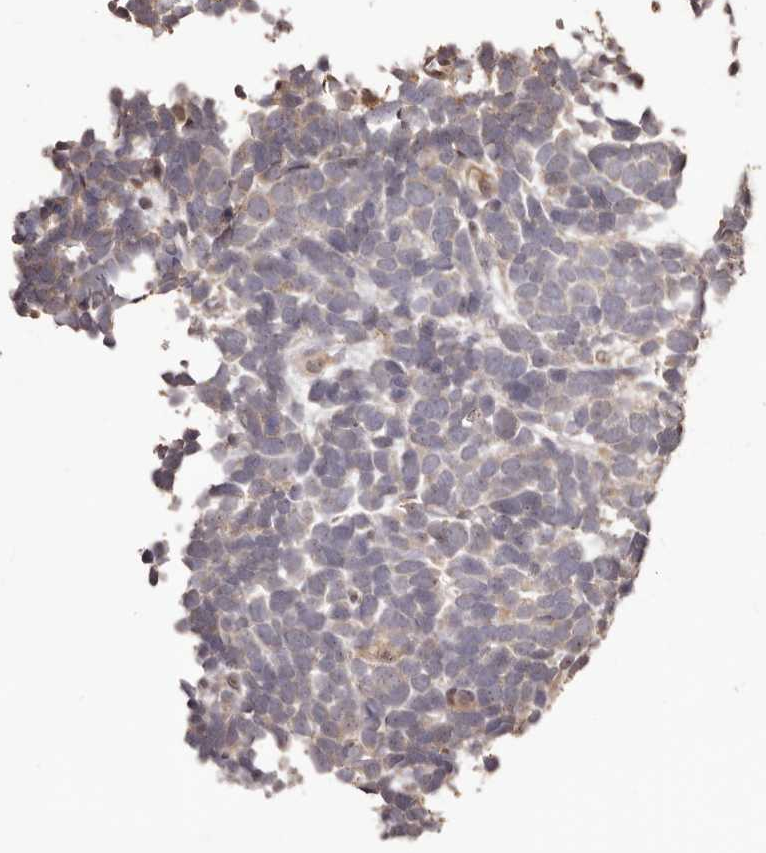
{"staining": {"intensity": "negative", "quantity": "none", "location": "none"}, "tissue": "urothelial cancer", "cell_type": "Tumor cells", "image_type": "cancer", "snomed": [{"axis": "morphology", "description": "Urothelial carcinoma, High grade"}, {"axis": "topography", "description": "Urinary bladder"}], "caption": "An IHC micrograph of high-grade urothelial carcinoma is shown. There is no staining in tumor cells of high-grade urothelial carcinoma.", "gene": "ZCCHC7", "patient": {"sex": "female", "age": 82}}